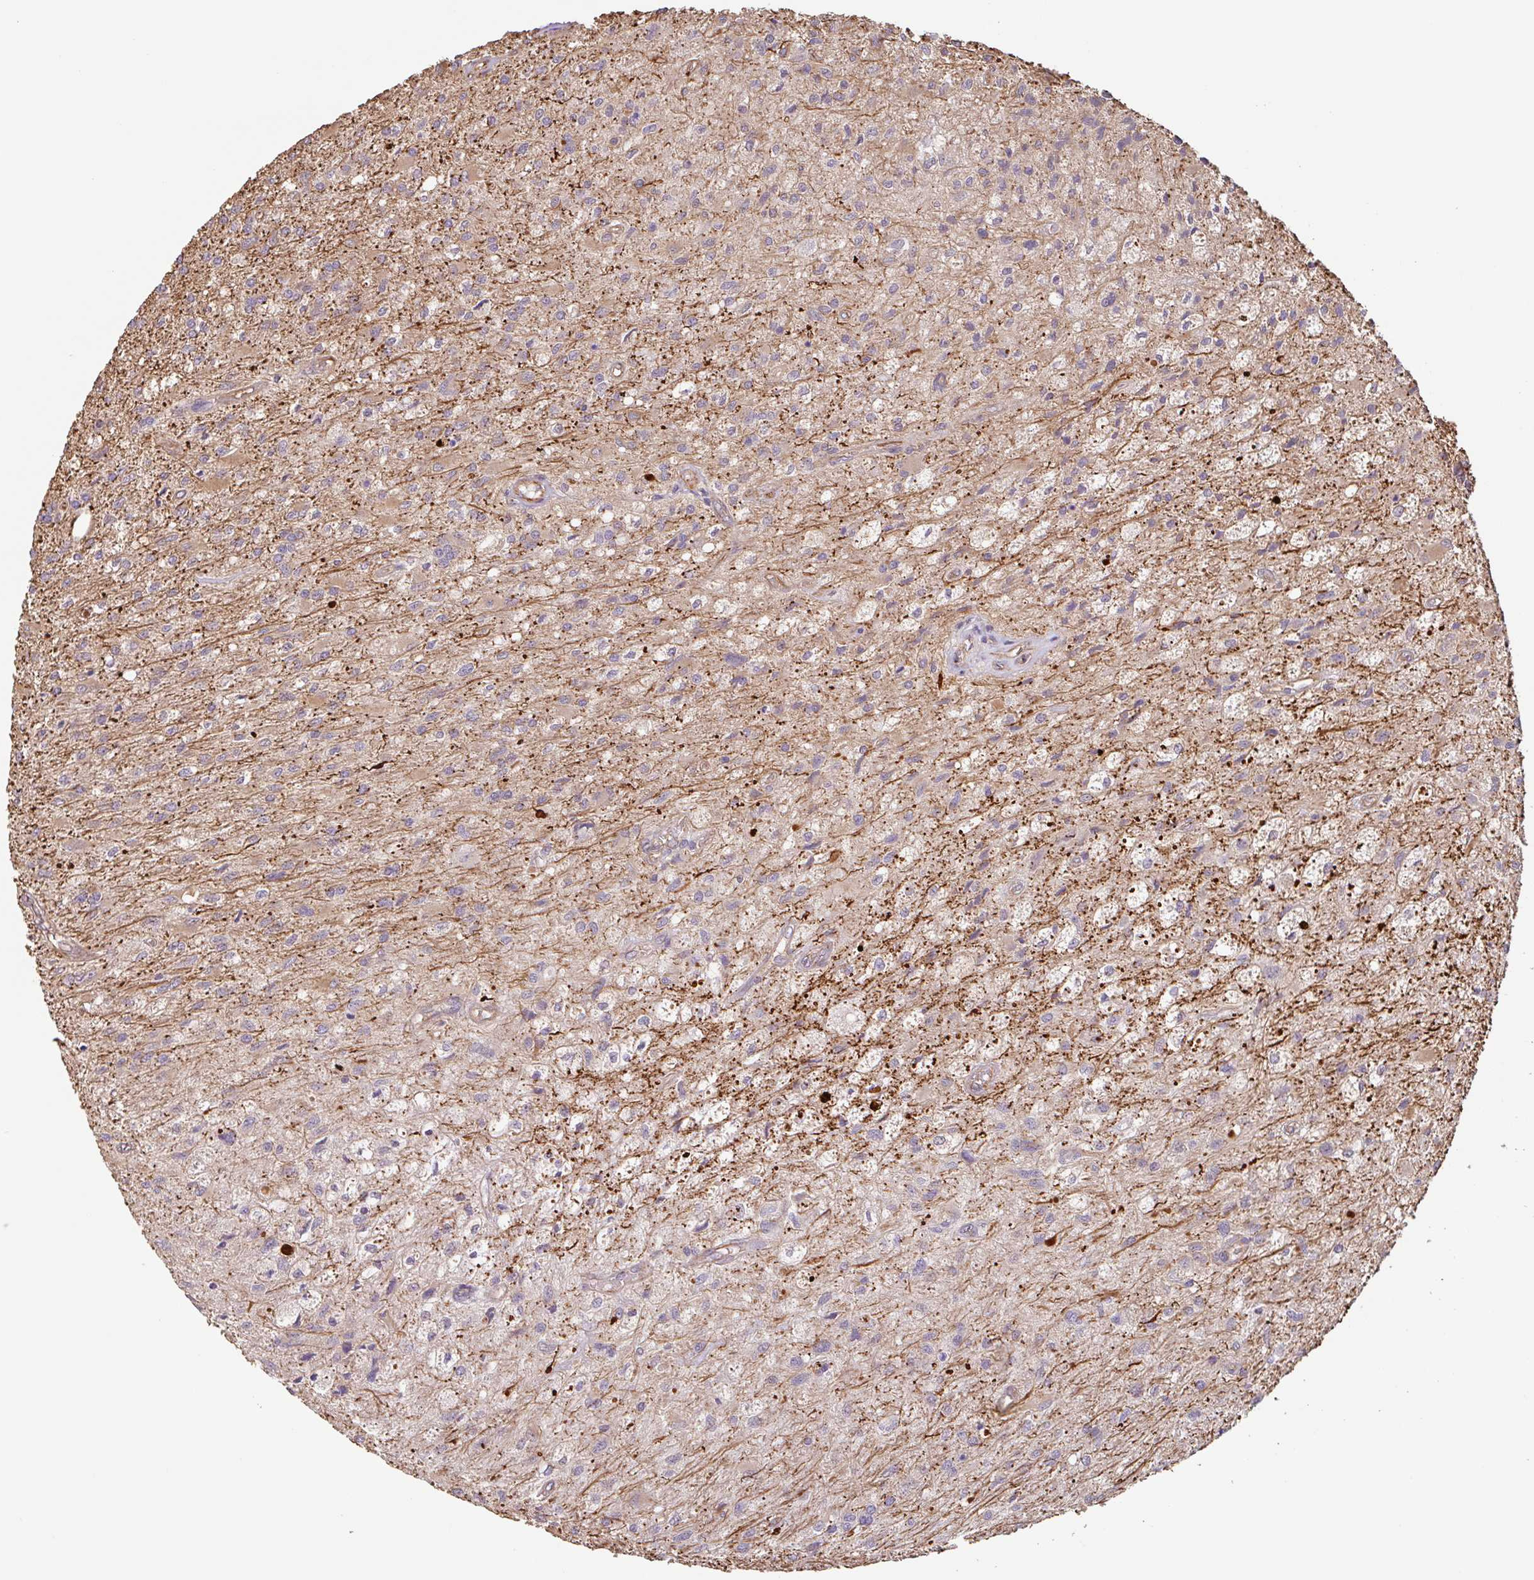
{"staining": {"intensity": "negative", "quantity": "none", "location": "none"}, "tissue": "glioma", "cell_type": "Tumor cells", "image_type": "cancer", "snomed": [{"axis": "morphology", "description": "Glioma, malignant, High grade"}, {"axis": "topography", "description": "Brain"}], "caption": "Immunohistochemistry of glioma reveals no expression in tumor cells.", "gene": "ZNF790", "patient": {"sex": "female", "age": 70}}